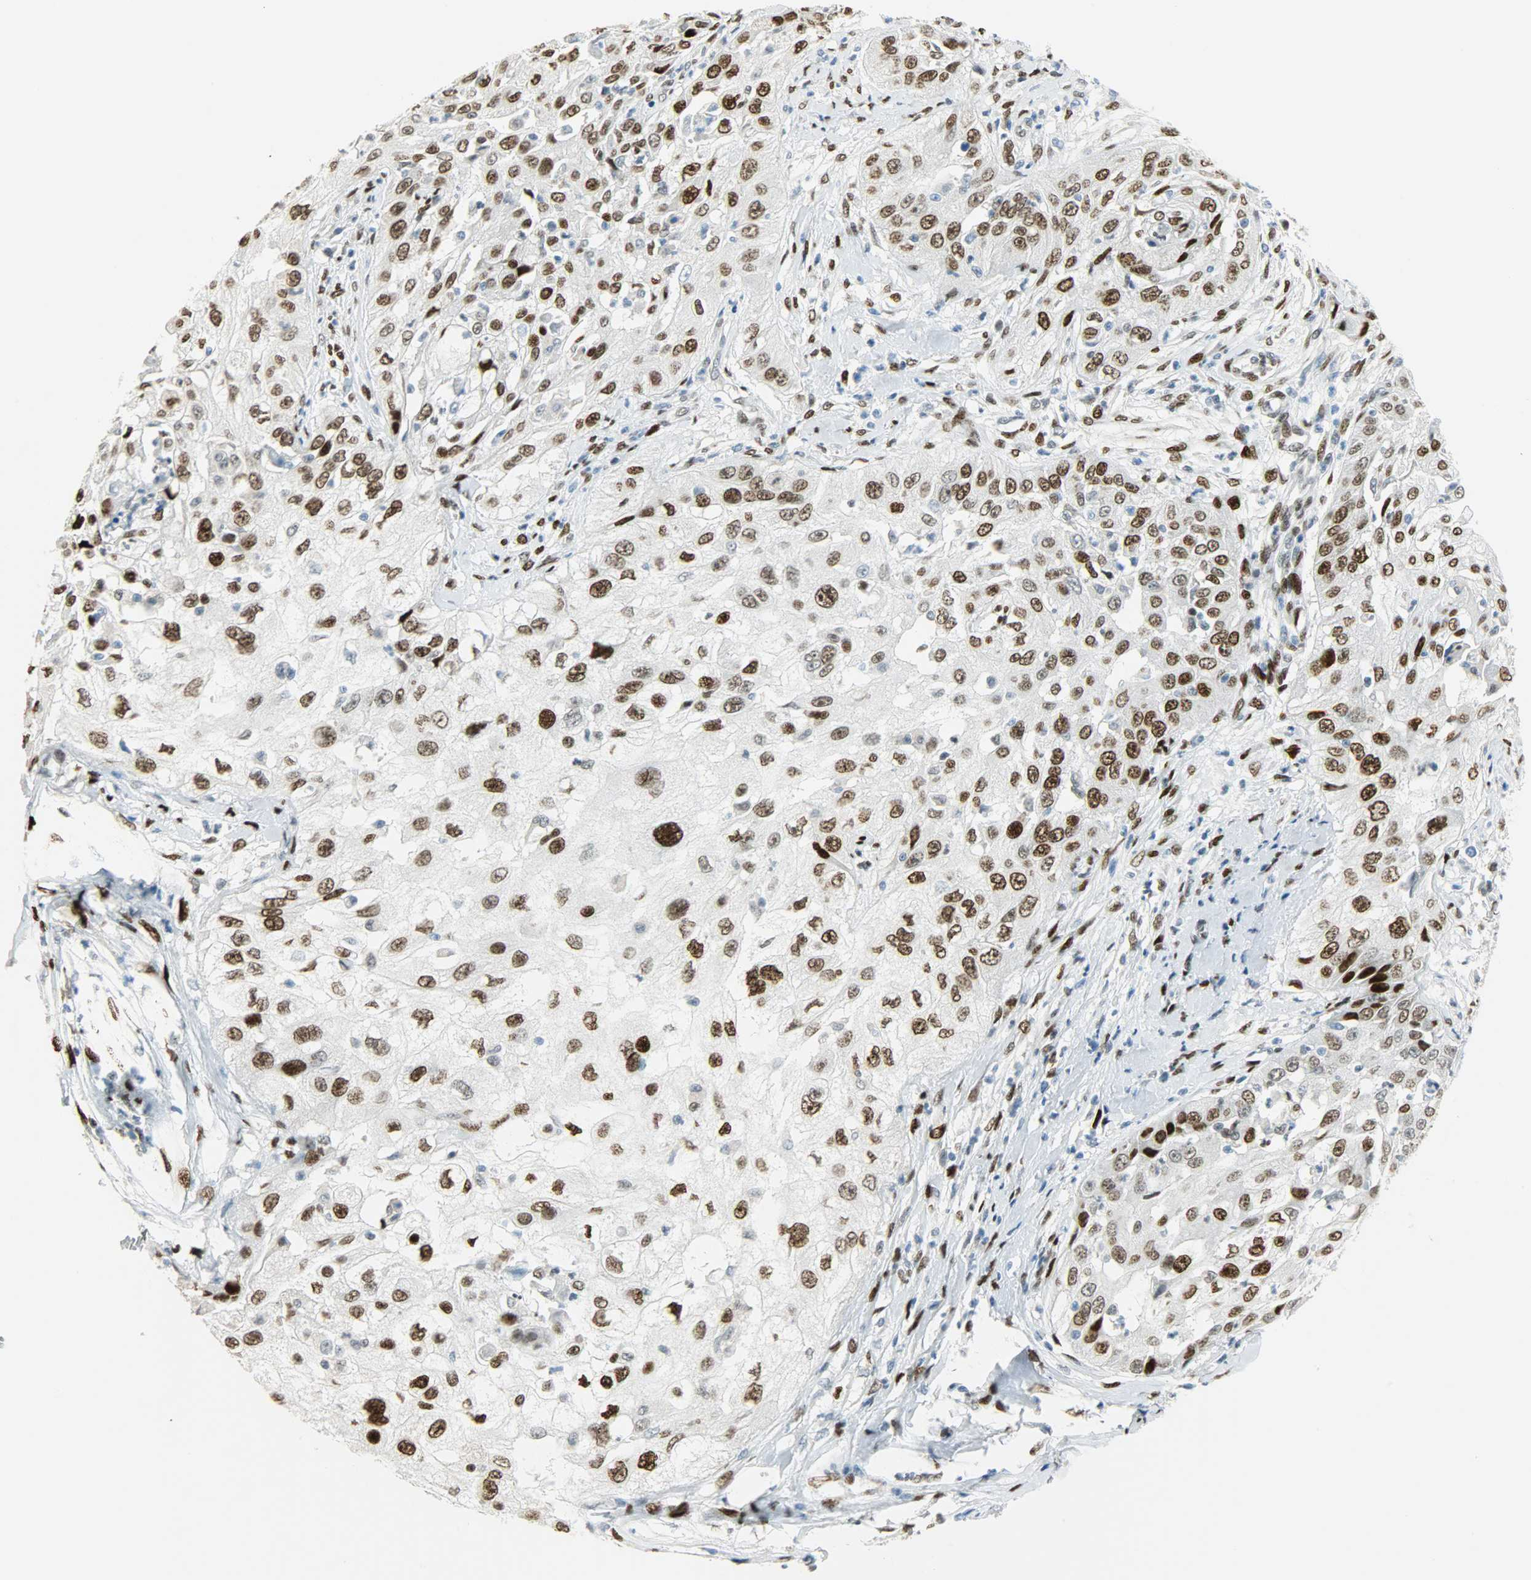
{"staining": {"intensity": "strong", "quantity": ">75%", "location": "nuclear"}, "tissue": "cervical cancer", "cell_type": "Tumor cells", "image_type": "cancer", "snomed": [{"axis": "morphology", "description": "Squamous cell carcinoma, NOS"}, {"axis": "topography", "description": "Cervix"}], "caption": "Tumor cells reveal strong nuclear positivity in approximately >75% of cells in cervical cancer. (DAB (3,3'-diaminobenzidine) = brown stain, brightfield microscopy at high magnification).", "gene": "JUNB", "patient": {"sex": "female", "age": 64}}